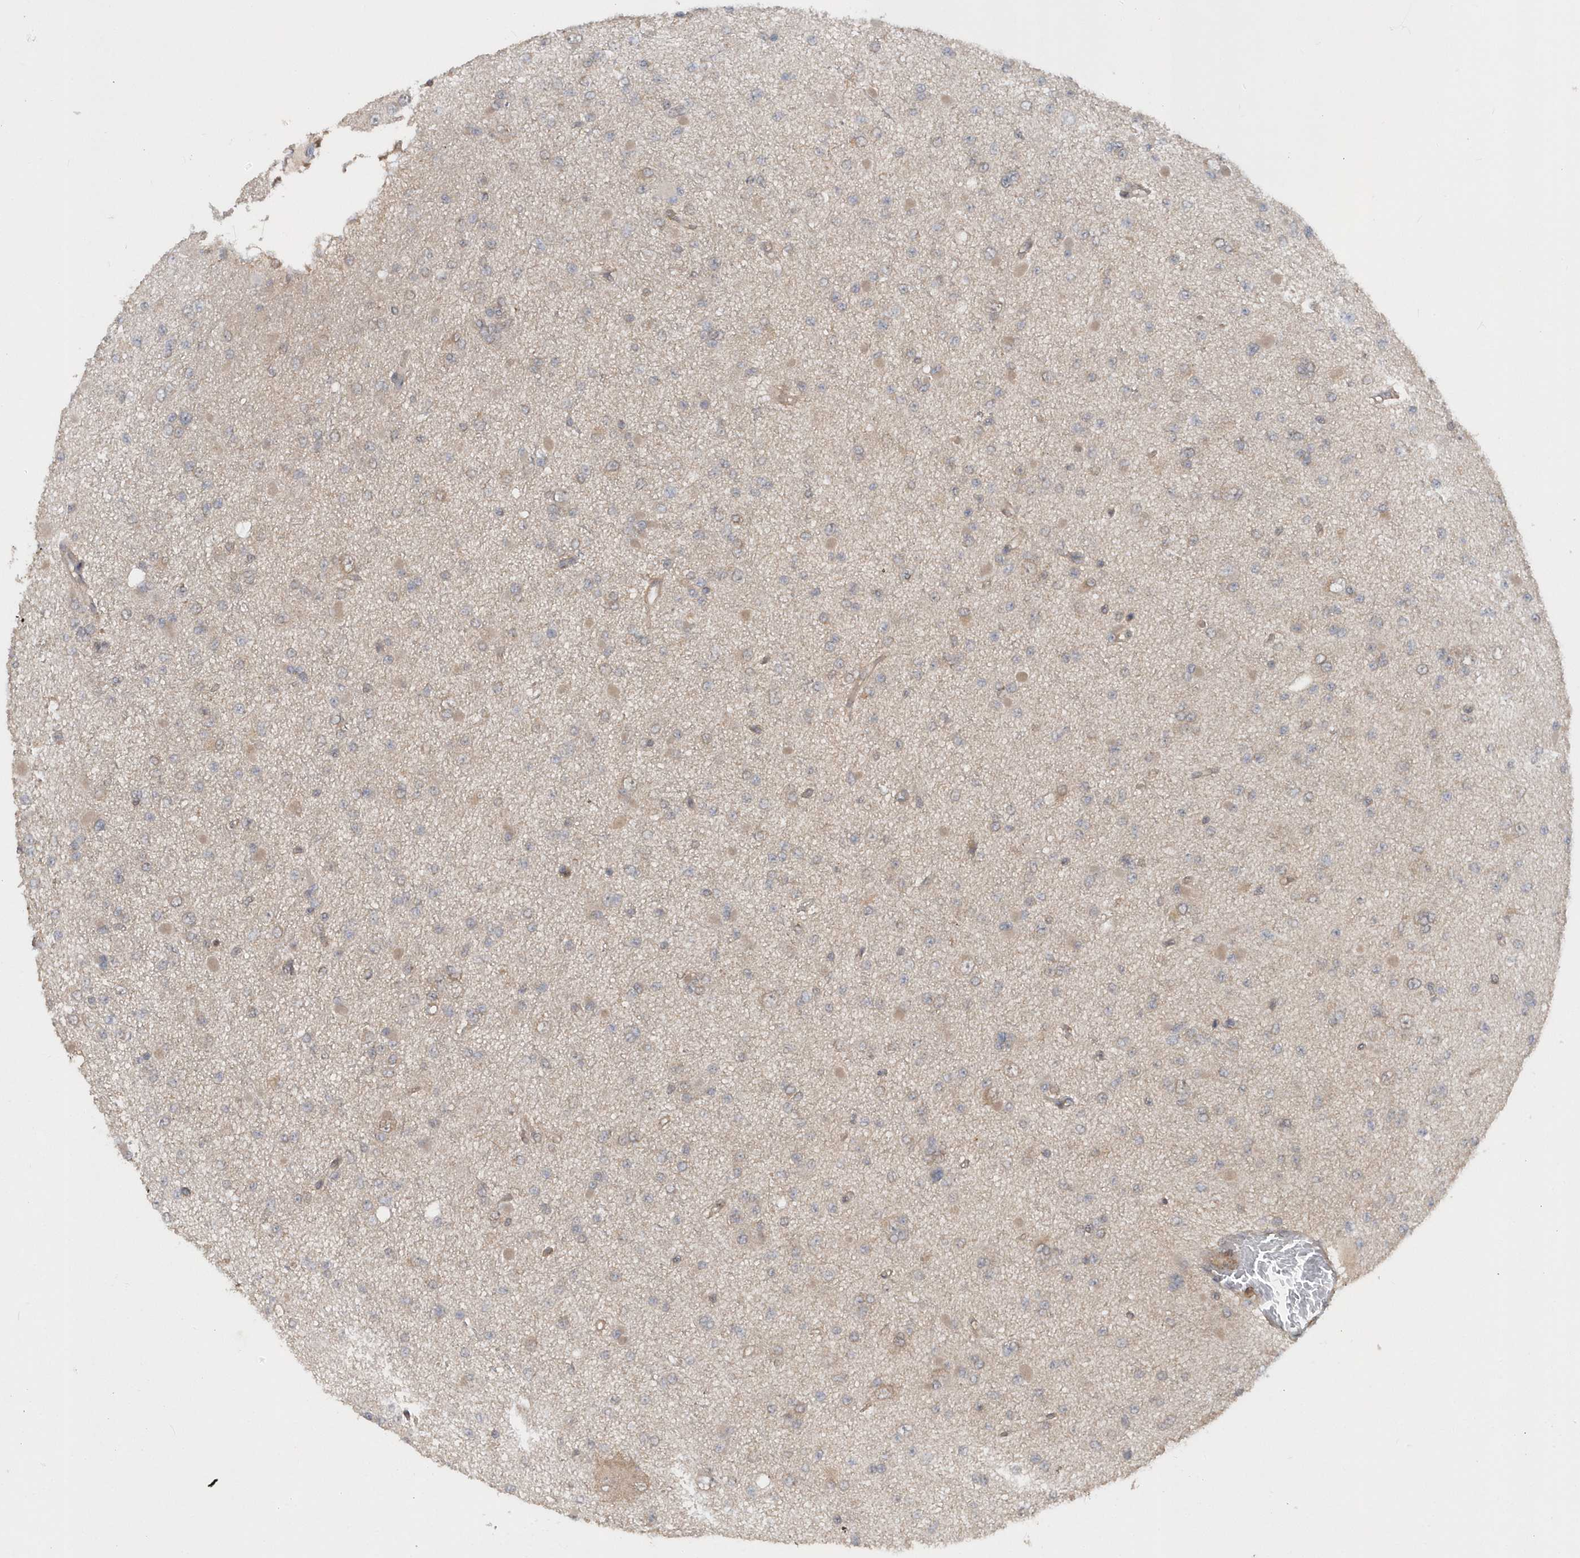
{"staining": {"intensity": "negative", "quantity": "none", "location": "none"}, "tissue": "glioma", "cell_type": "Tumor cells", "image_type": "cancer", "snomed": [{"axis": "morphology", "description": "Glioma, malignant, Low grade"}, {"axis": "topography", "description": "Brain"}], "caption": "Tumor cells are negative for brown protein staining in malignant low-grade glioma.", "gene": "RPE", "patient": {"sex": "female", "age": 22}}